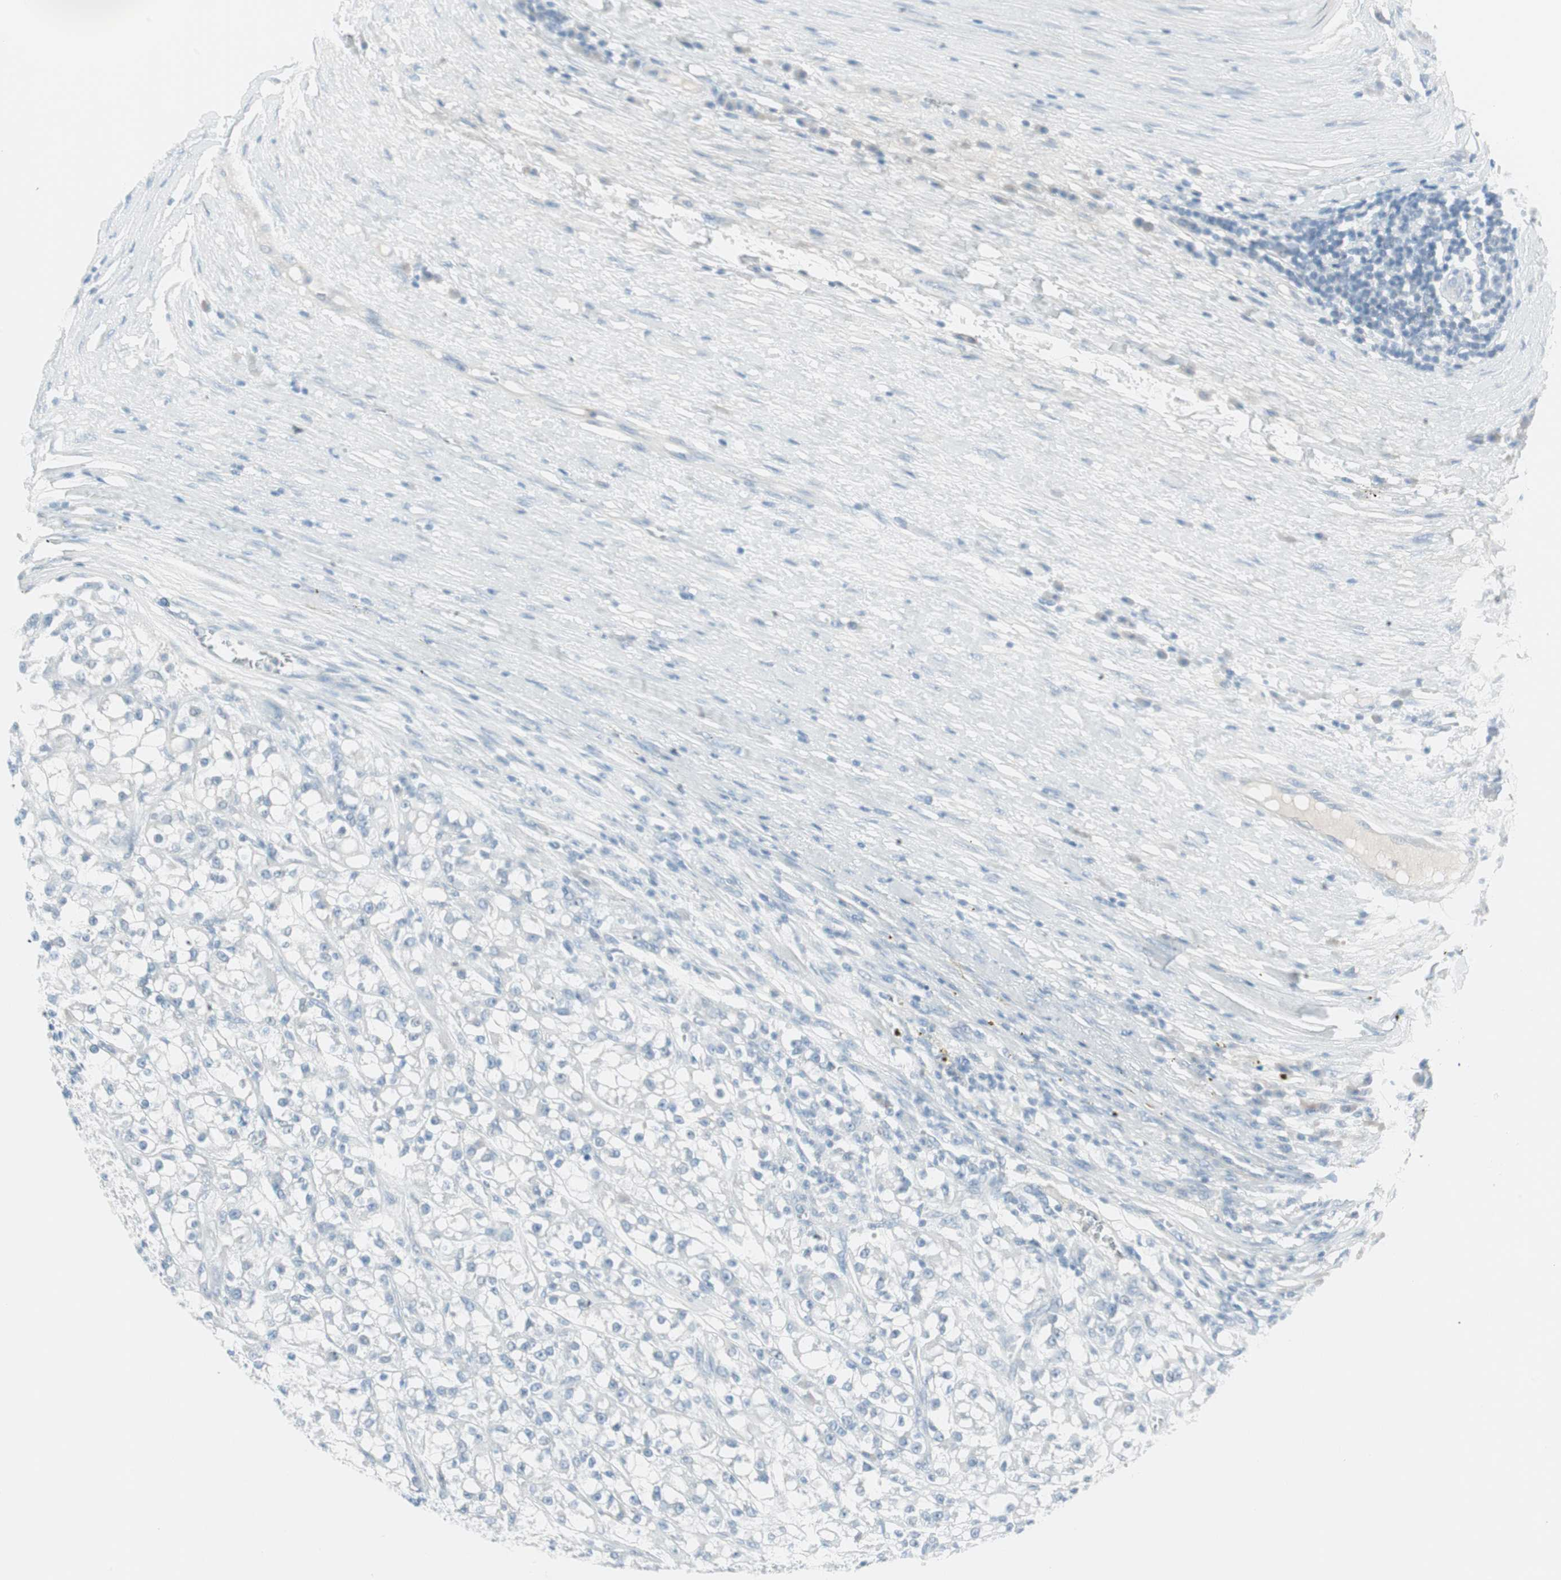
{"staining": {"intensity": "negative", "quantity": "none", "location": "none"}, "tissue": "renal cancer", "cell_type": "Tumor cells", "image_type": "cancer", "snomed": [{"axis": "morphology", "description": "Adenocarcinoma, NOS"}, {"axis": "topography", "description": "Kidney"}], "caption": "Tumor cells are negative for protein expression in human renal cancer.", "gene": "ITLN2", "patient": {"sex": "female", "age": 52}}